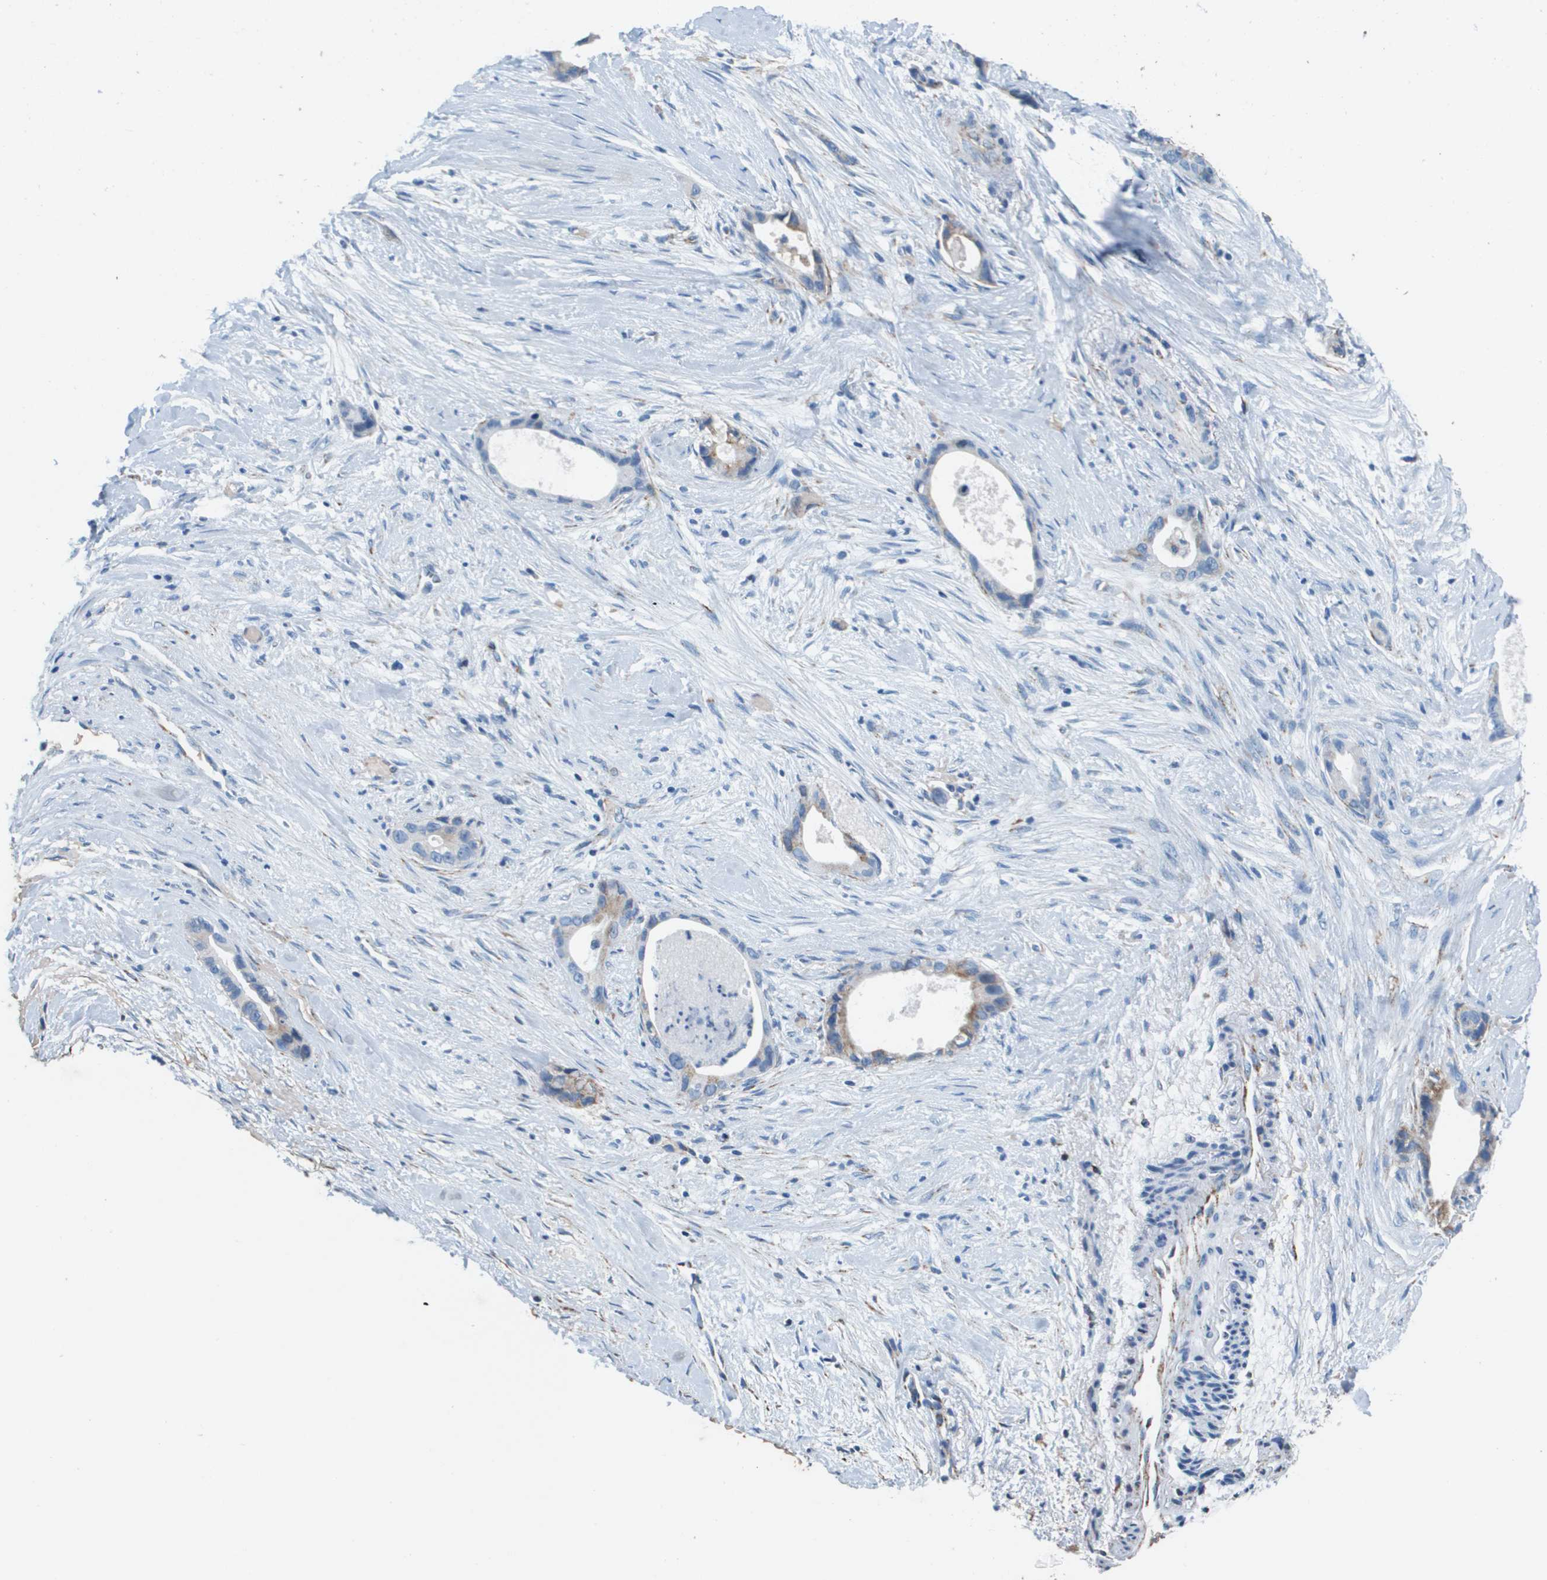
{"staining": {"intensity": "weak", "quantity": "25%-75%", "location": "cytoplasmic/membranous"}, "tissue": "liver cancer", "cell_type": "Tumor cells", "image_type": "cancer", "snomed": [{"axis": "morphology", "description": "Cholangiocarcinoma"}, {"axis": "topography", "description": "Liver"}], "caption": "Protein positivity by IHC exhibits weak cytoplasmic/membranous positivity in approximately 25%-75% of tumor cells in cholangiocarcinoma (liver).", "gene": "ATP5F1B", "patient": {"sex": "female", "age": 55}}